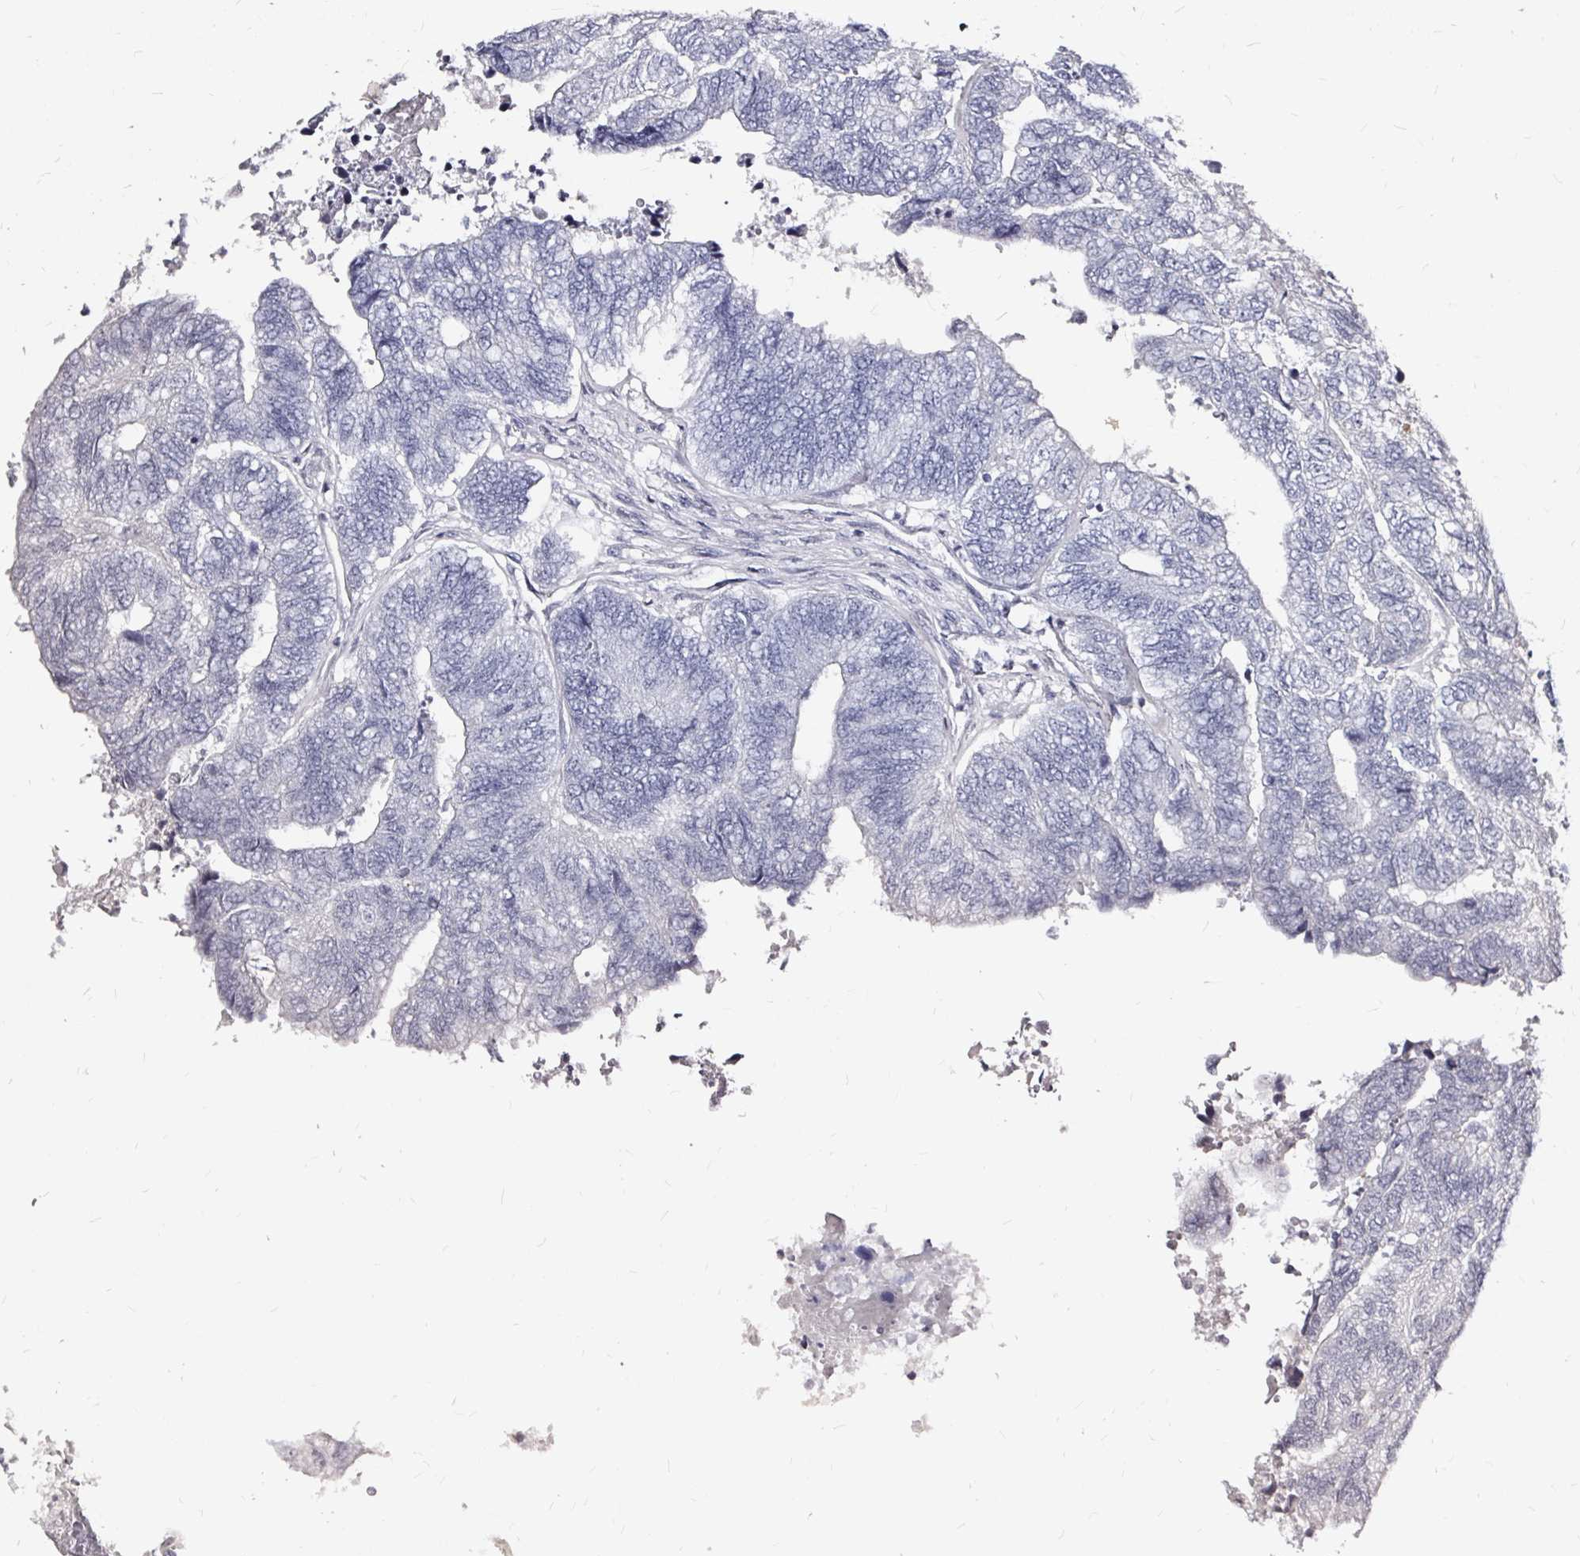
{"staining": {"intensity": "negative", "quantity": "none", "location": "none"}, "tissue": "colorectal cancer", "cell_type": "Tumor cells", "image_type": "cancer", "snomed": [{"axis": "morphology", "description": "Adenocarcinoma, NOS"}, {"axis": "topography", "description": "Colon"}], "caption": "Tumor cells show no significant protein positivity in colorectal cancer (adenocarcinoma).", "gene": "LUZP4", "patient": {"sex": "female", "age": 67}}